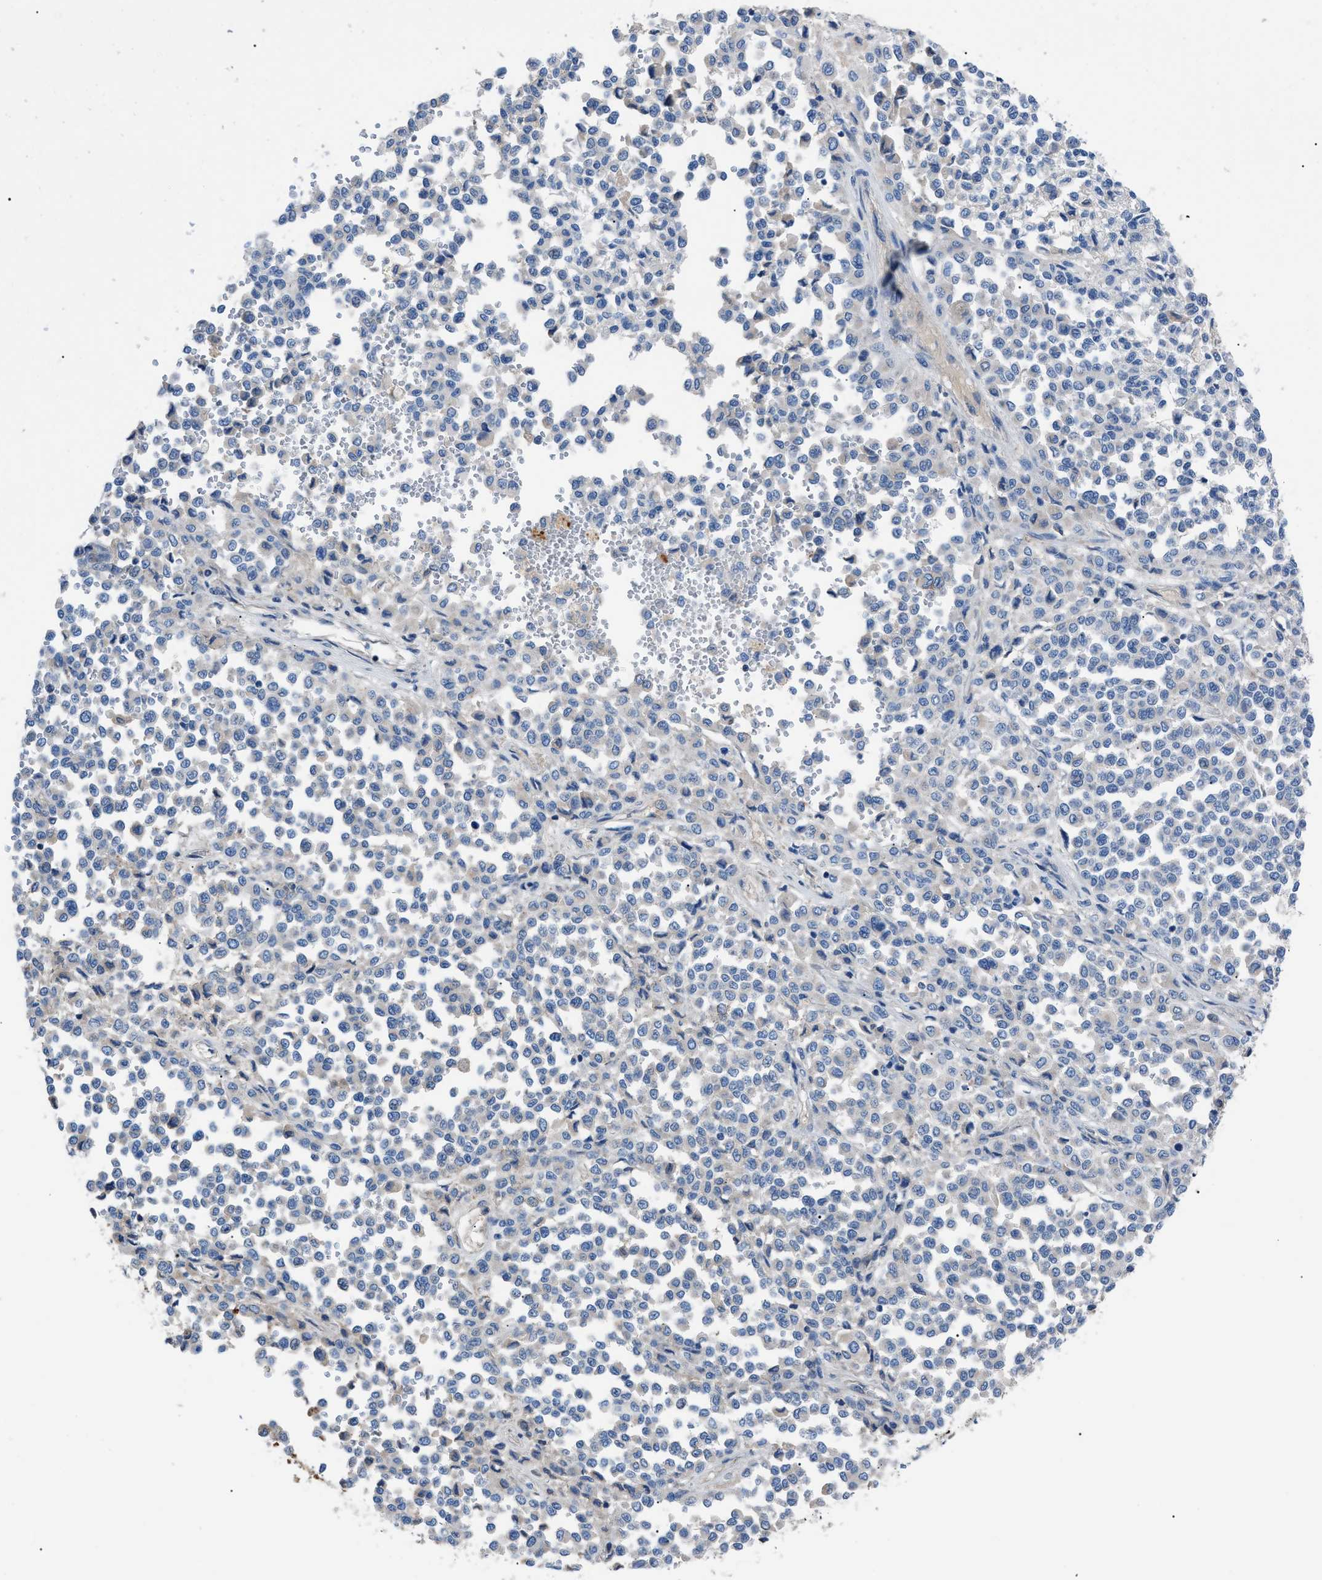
{"staining": {"intensity": "negative", "quantity": "none", "location": "none"}, "tissue": "melanoma", "cell_type": "Tumor cells", "image_type": "cancer", "snomed": [{"axis": "morphology", "description": "Malignant melanoma, Metastatic site"}, {"axis": "topography", "description": "Pancreas"}], "caption": "Human malignant melanoma (metastatic site) stained for a protein using immunohistochemistry (IHC) exhibits no expression in tumor cells.", "gene": "ZDHHC24", "patient": {"sex": "female", "age": 30}}